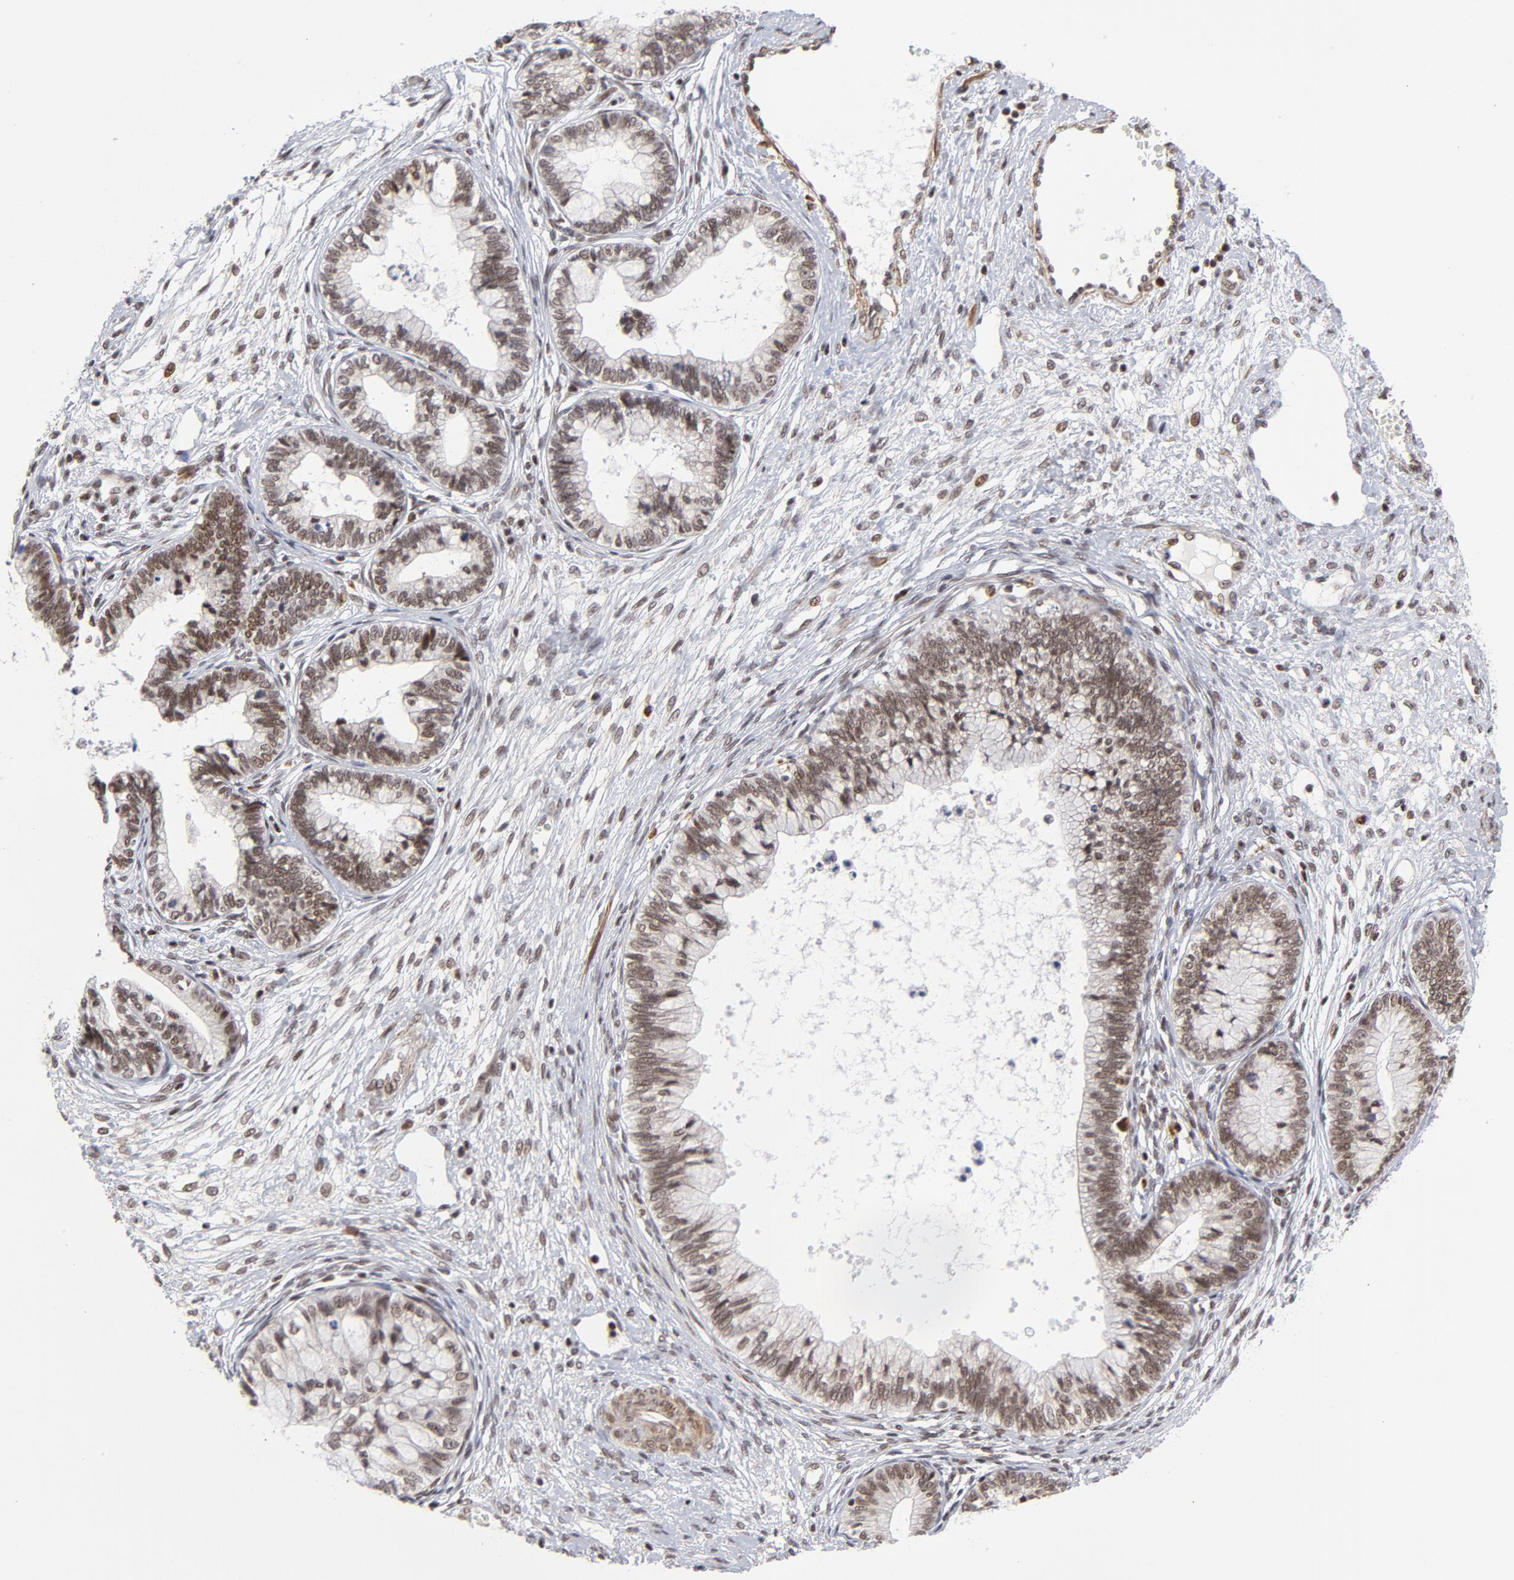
{"staining": {"intensity": "strong", "quantity": ">75%", "location": "nuclear"}, "tissue": "cervical cancer", "cell_type": "Tumor cells", "image_type": "cancer", "snomed": [{"axis": "morphology", "description": "Adenocarcinoma, NOS"}, {"axis": "topography", "description": "Cervix"}], "caption": "The immunohistochemical stain highlights strong nuclear staining in tumor cells of cervical cancer tissue.", "gene": "CTCF", "patient": {"sex": "female", "age": 44}}